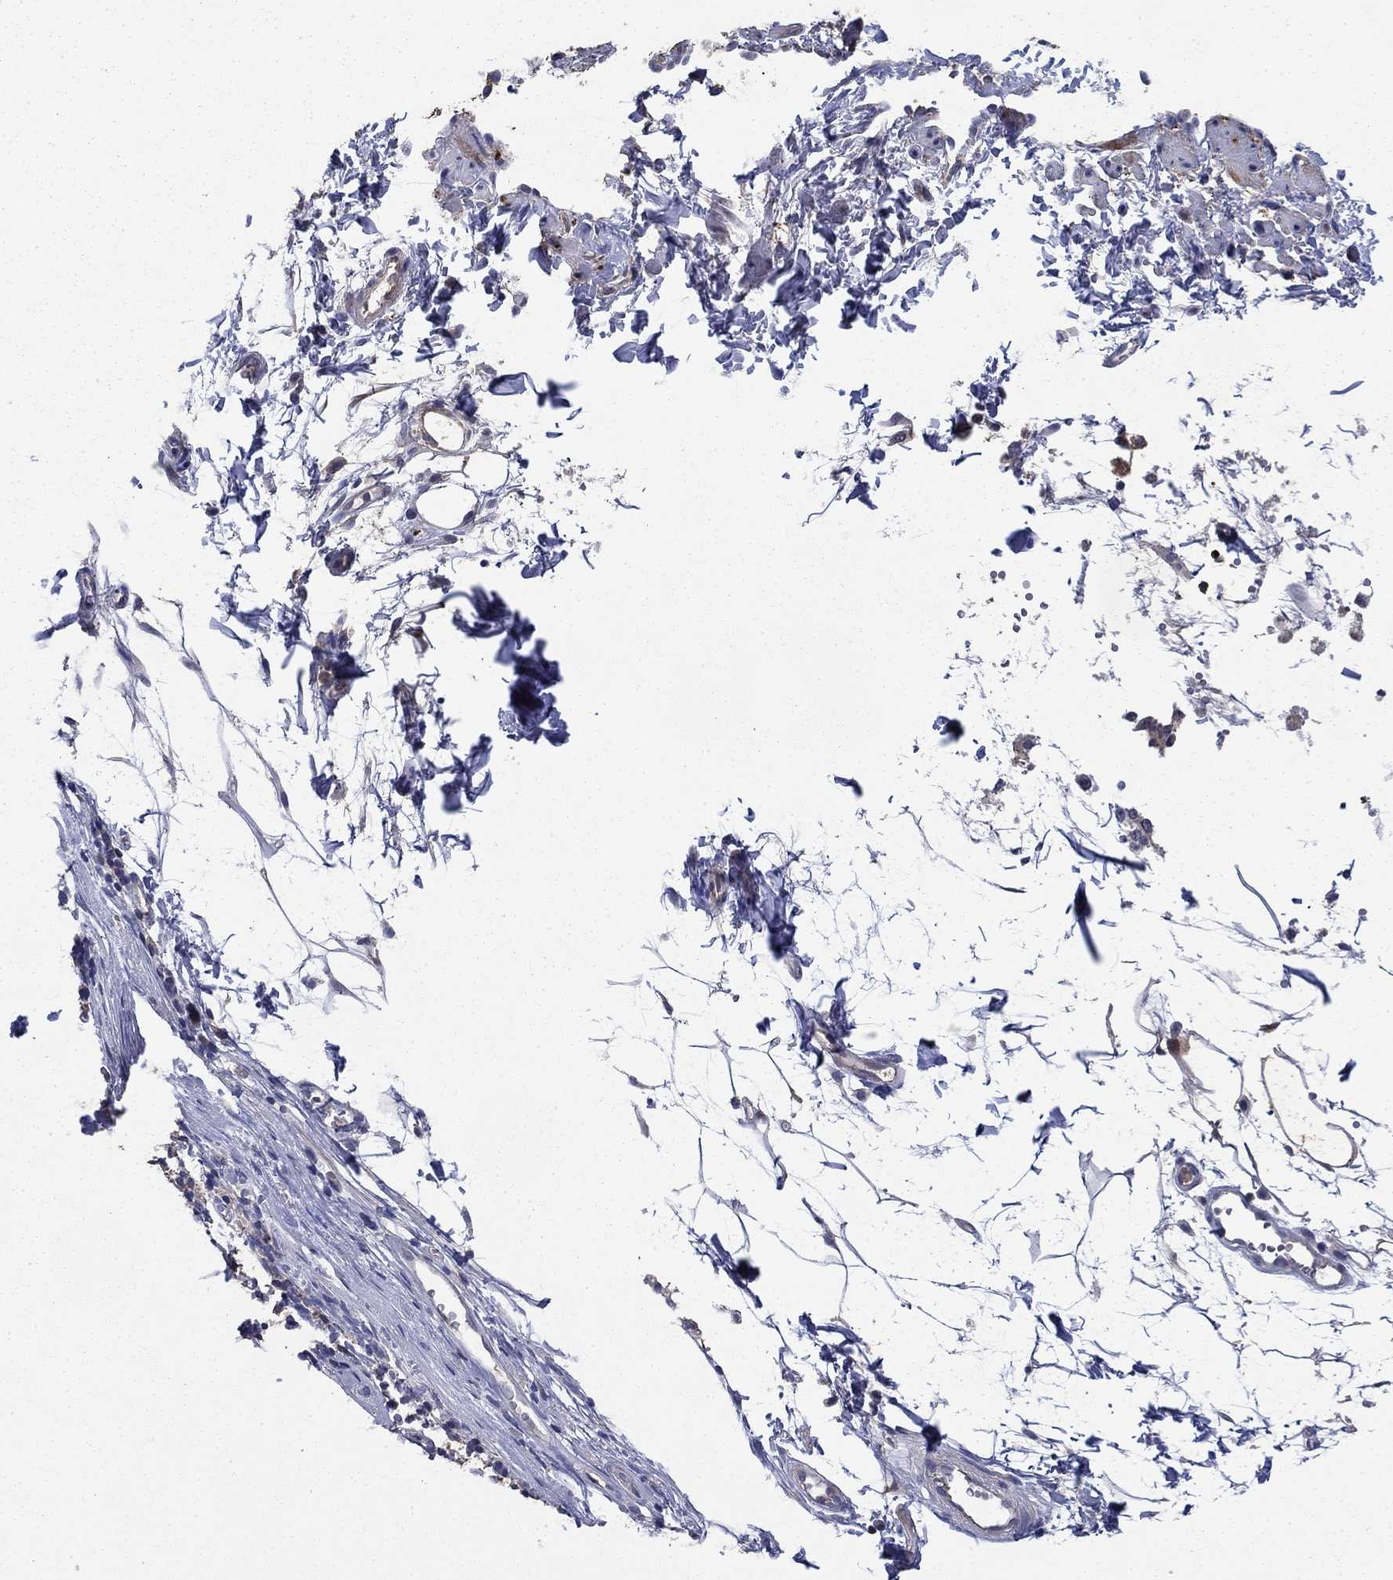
{"staining": {"intensity": "weak", "quantity": "<25%", "location": "cytoplasmic/membranous"}, "tissue": "melanoma", "cell_type": "Tumor cells", "image_type": "cancer", "snomed": [{"axis": "morphology", "description": "Malignant melanoma, Metastatic site"}, {"axis": "topography", "description": "Lymph node"}], "caption": "An image of human malignant melanoma (metastatic site) is negative for staining in tumor cells. (Stains: DAB immunohistochemistry (IHC) with hematoxylin counter stain, Microscopy: brightfield microscopy at high magnification).", "gene": "DVL1", "patient": {"sex": "female", "age": 64}}